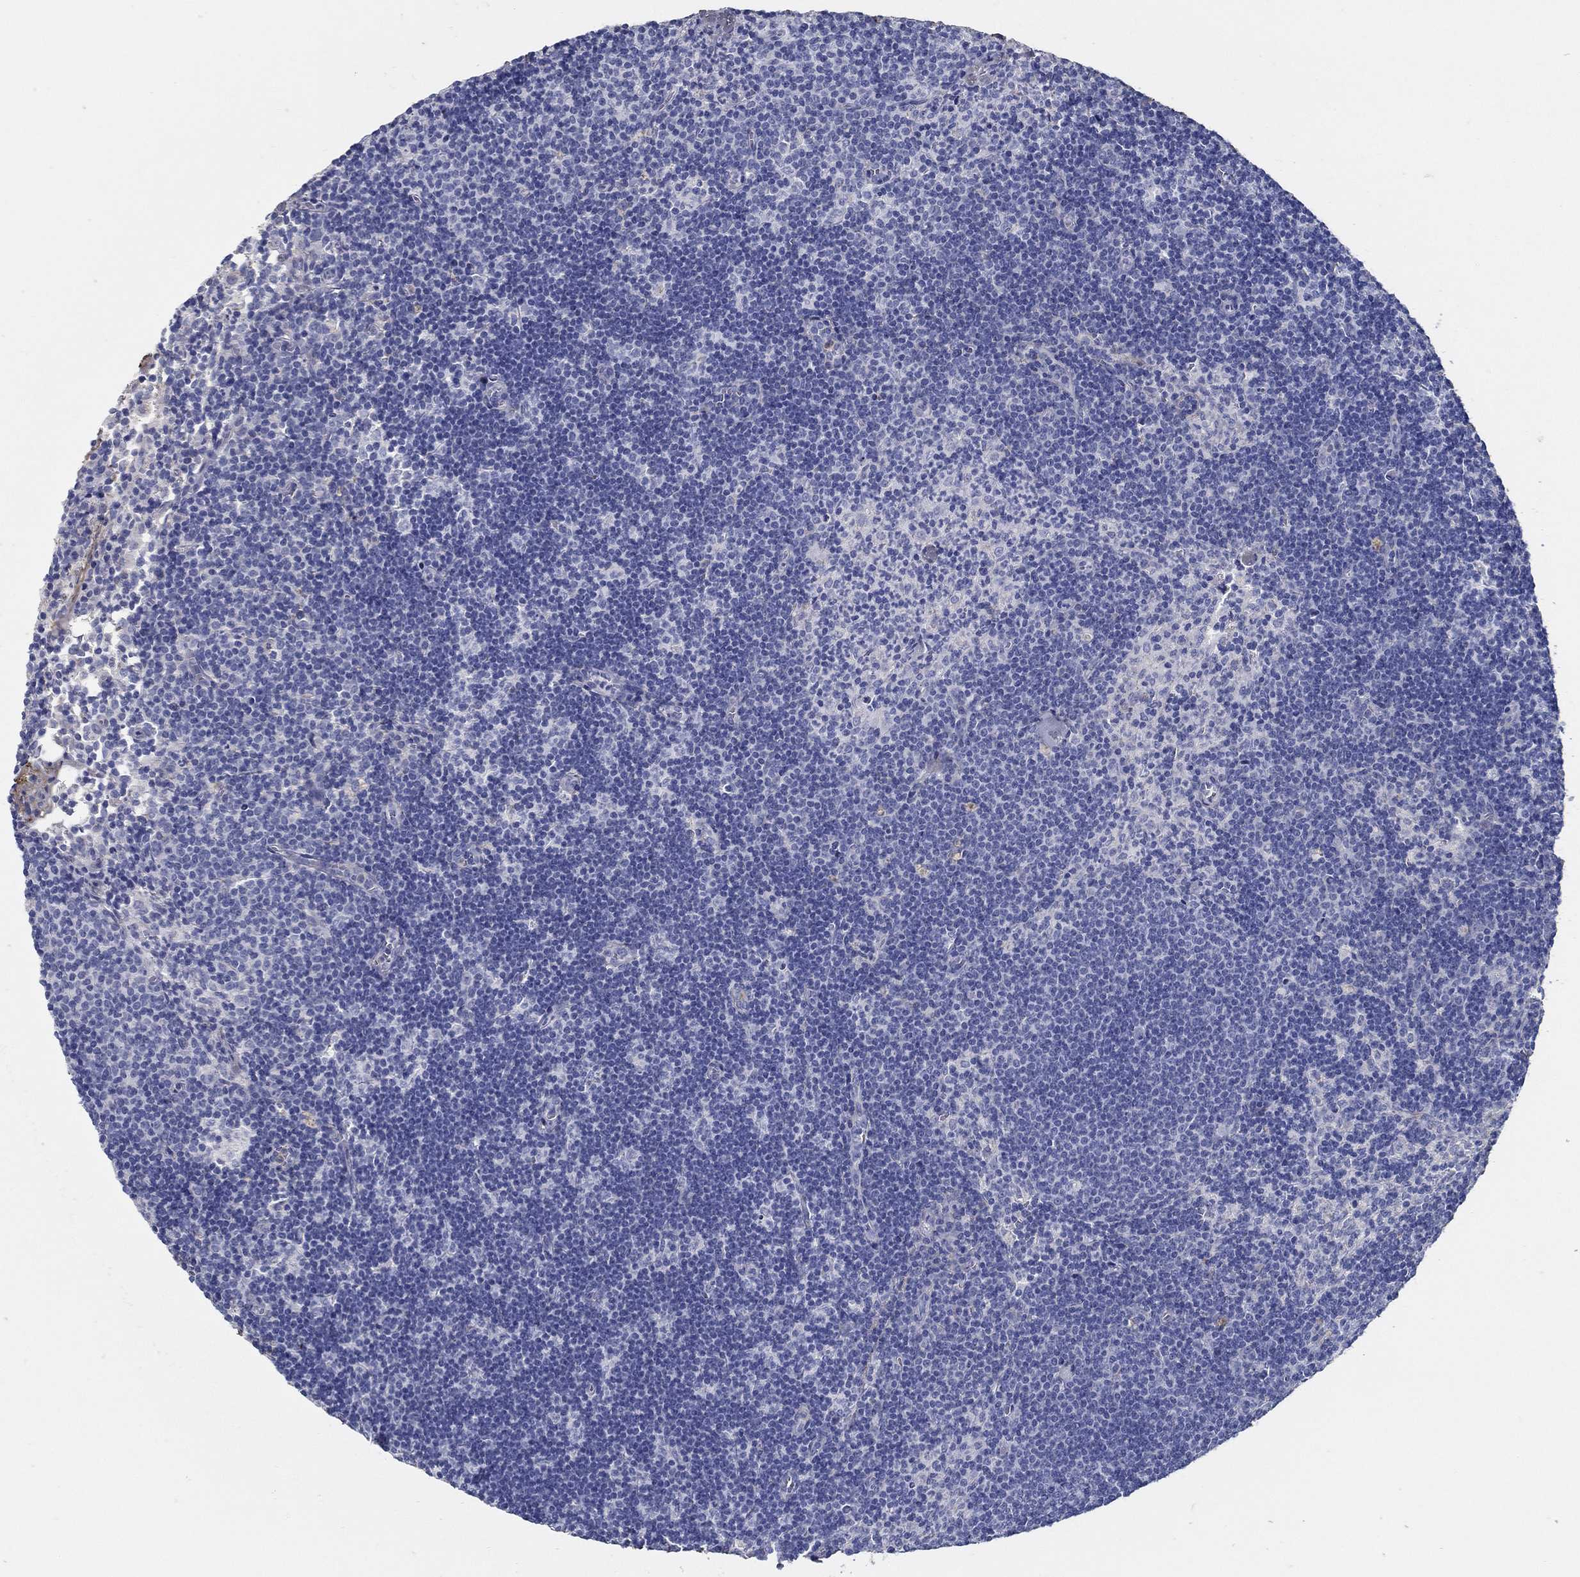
{"staining": {"intensity": "negative", "quantity": "none", "location": "none"}, "tissue": "lymph node", "cell_type": "Germinal center cells", "image_type": "normal", "snomed": [{"axis": "morphology", "description": "Normal tissue, NOS"}, {"axis": "topography", "description": "Lymph node"}], "caption": "Micrograph shows no significant protein positivity in germinal center cells of benign lymph node. (IHC, brightfield microscopy, high magnification).", "gene": "TGFBI", "patient": {"sex": "female", "age": 34}}